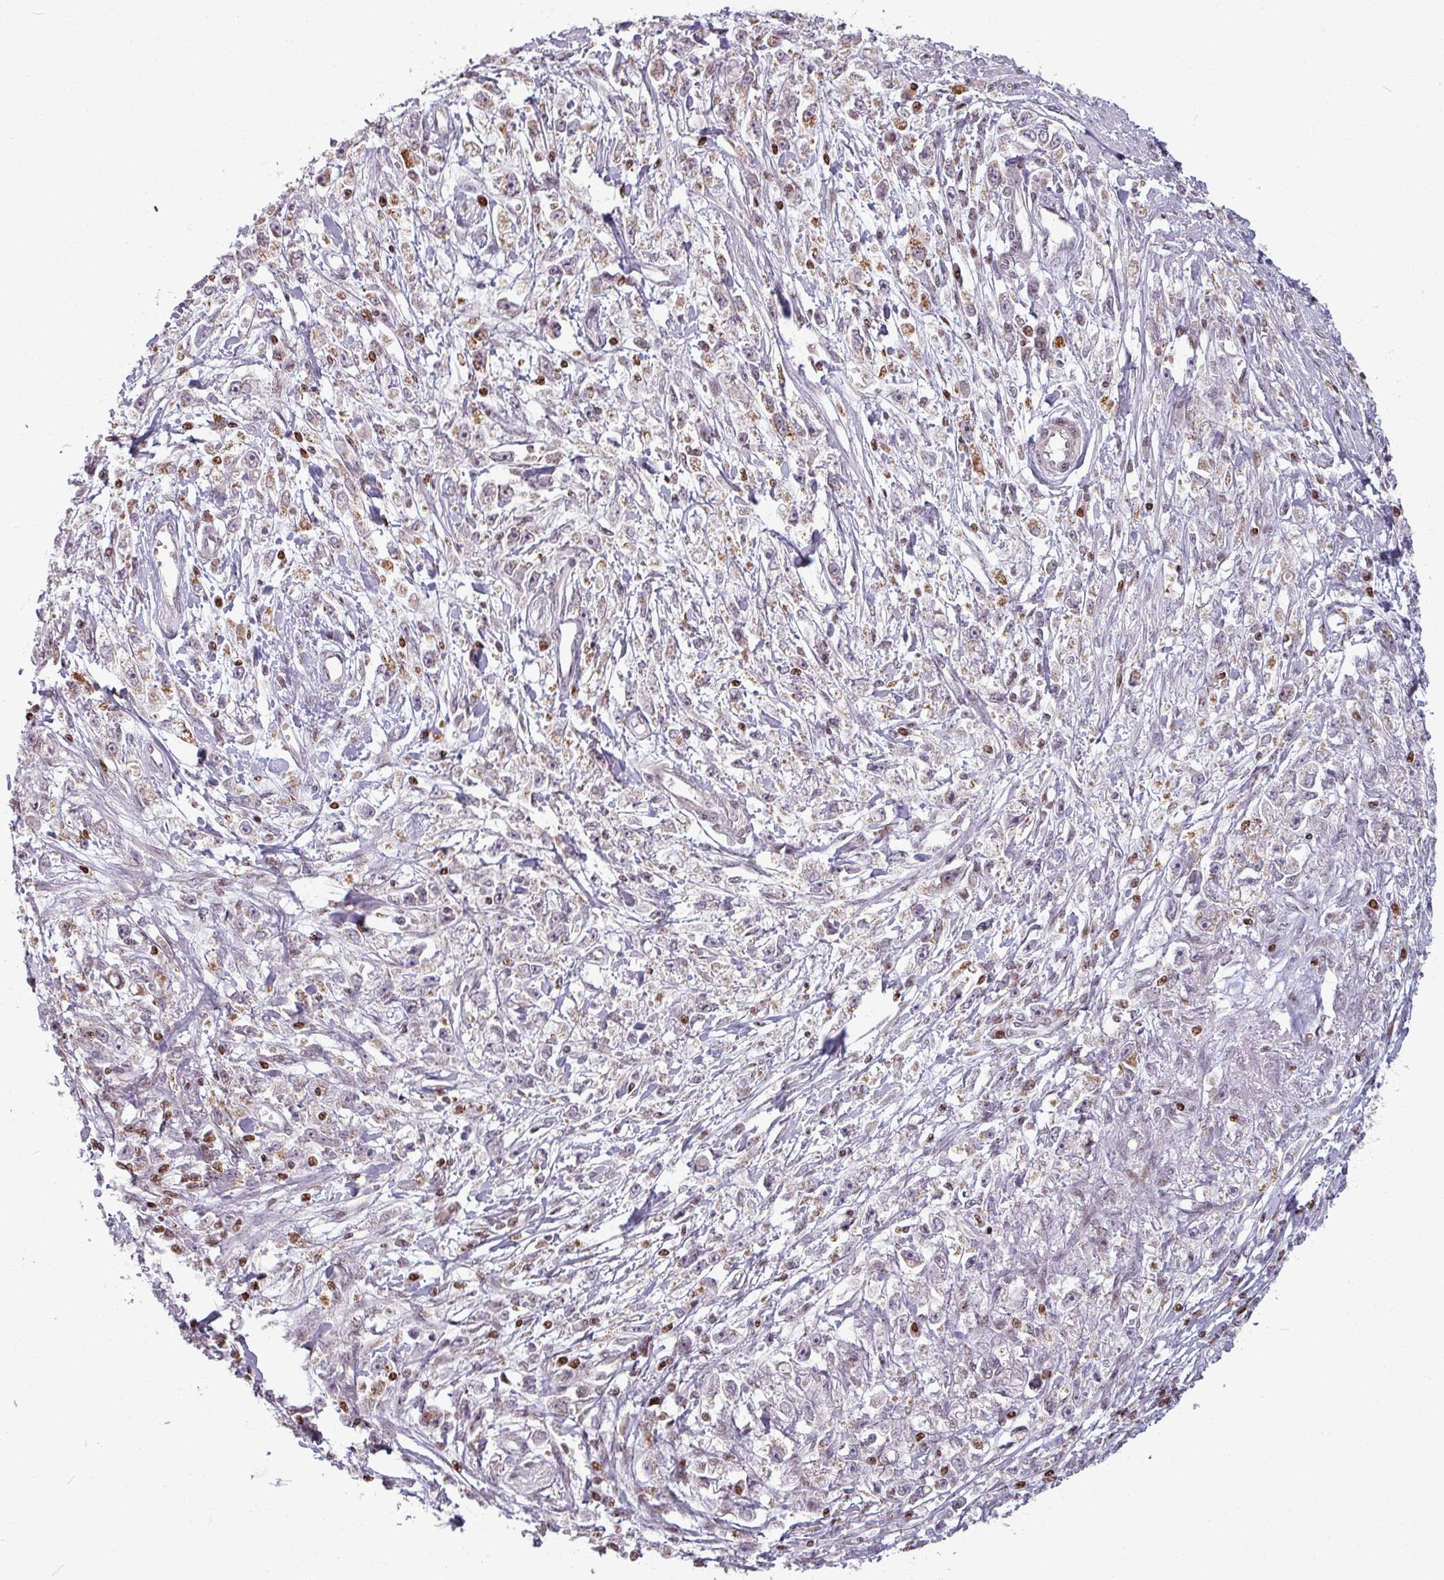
{"staining": {"intensity": "moderate", "quantity": "<25%", "location": "cytoplasmic/membranous"}, "tissue": "stomach cancer", "cell_type": "Tumor cells", "image_type": "cancer", "snomed": [{"axis": "morphology", "description": "Adenocarcinoma, NOS"}, {"axis": "topography", "description": "Stomach"}], "caption": "Approximately <25% of tumor cells in human stomach adenocarcinoma demonstrate moderate cytoplasmic/membranous protein positivity as visualized by brown immunohistochemical staining.", "gene": "NCOR1", "patient": {"sex": "female", "age": 59}}